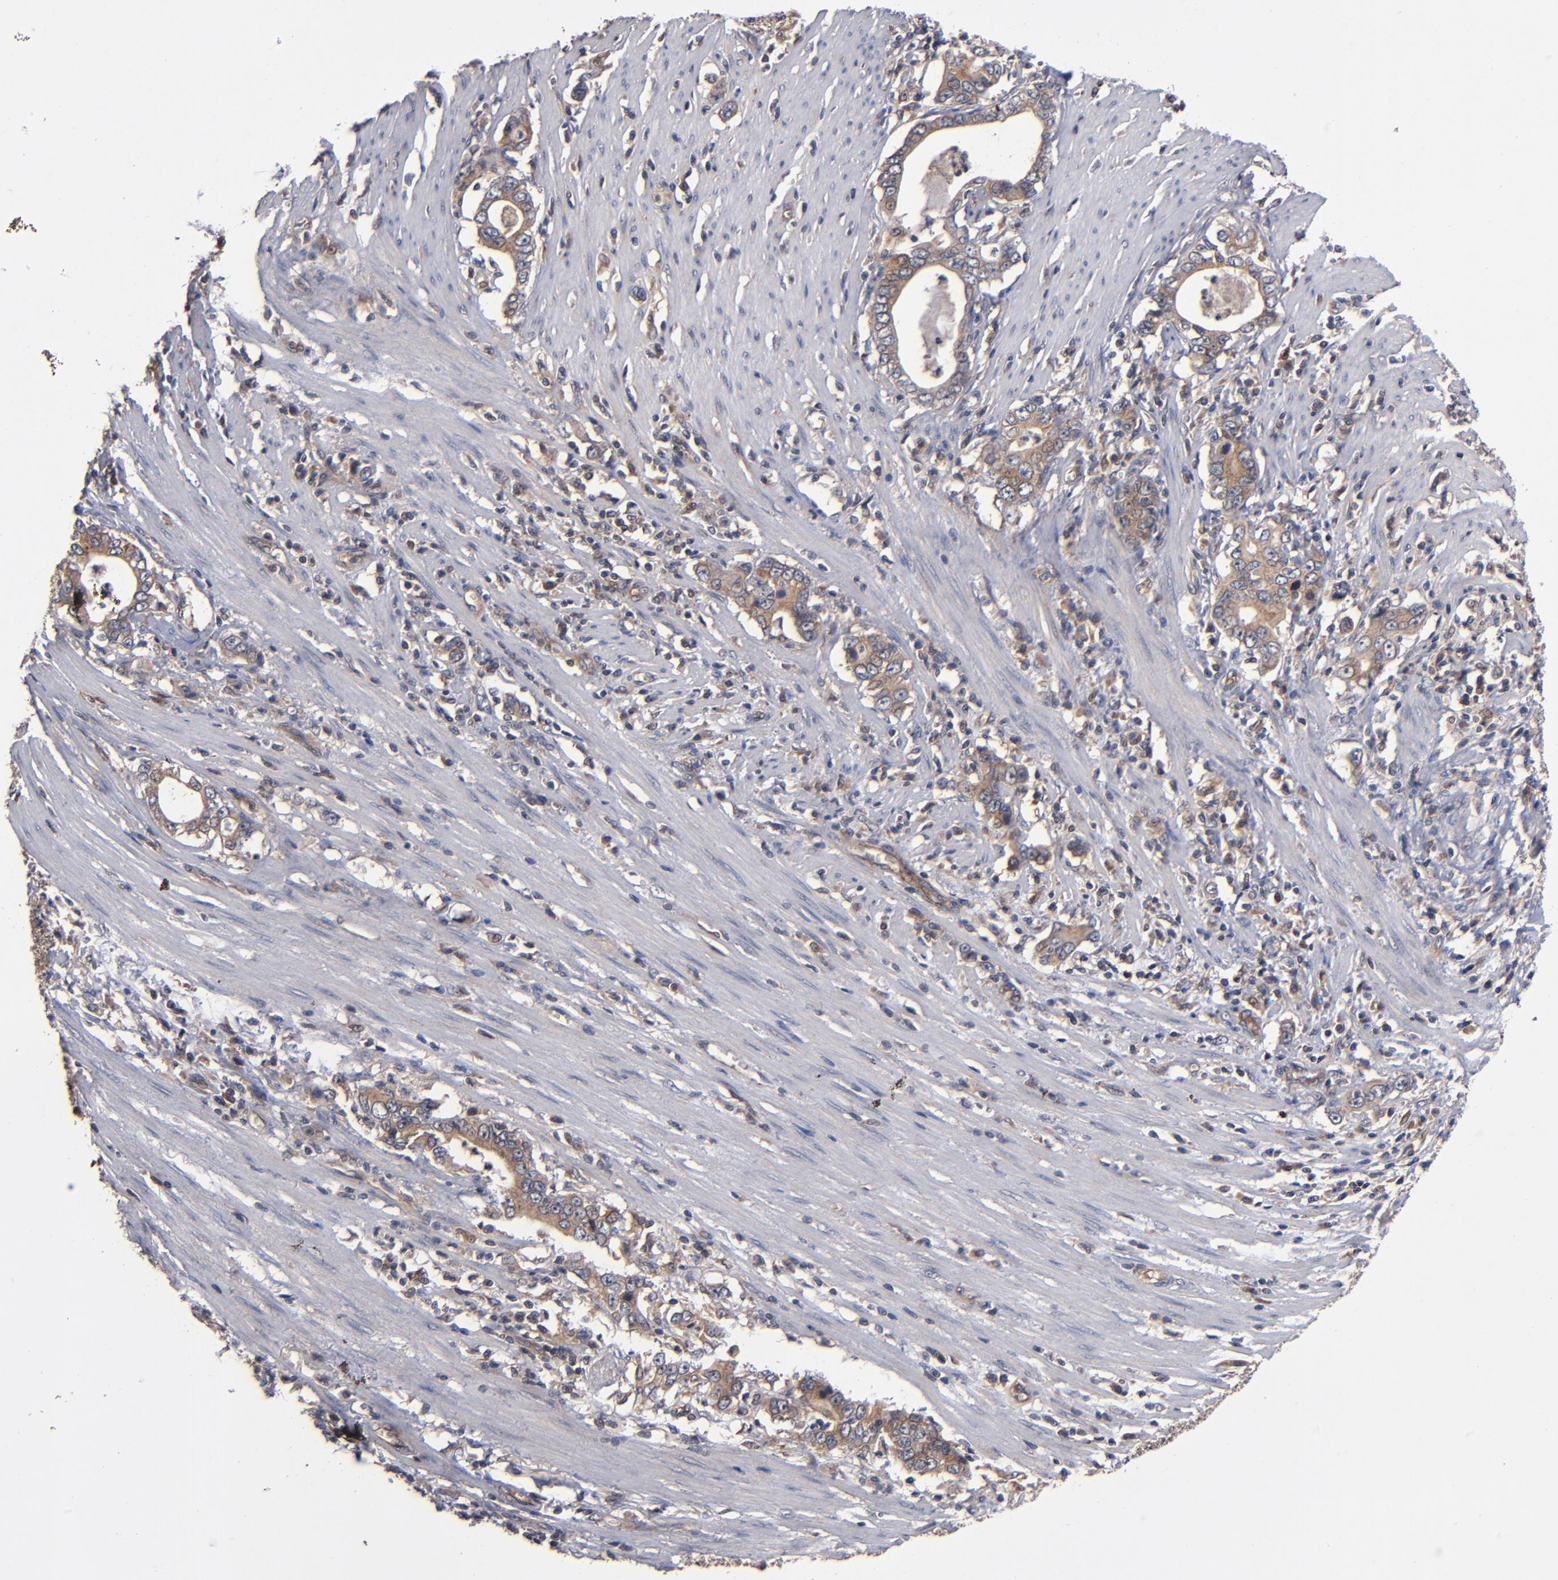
{"staining": {"intensity": "moderate", "quantity": ">75%", "location": "cytoplasmic/membranous"}, "tissue": "stomach cancer", "cell_type": "Tumor cells", "image_type": "cancer", "snomed": [{"axis": "morphology", "description": "Adenocarcinoma, NOS"}, {"axis": "topography", "description": "Stomach, lower"}], "caption": "The photomicrograph displays immunohistochemical staining of stomach adenocarcinoma. There is moderate cytoplasmic/membranous staining is seen in about >75% of tumor cells.", "gene": "BDKRB1", "patient": {"sex": "female", "age": 72}}